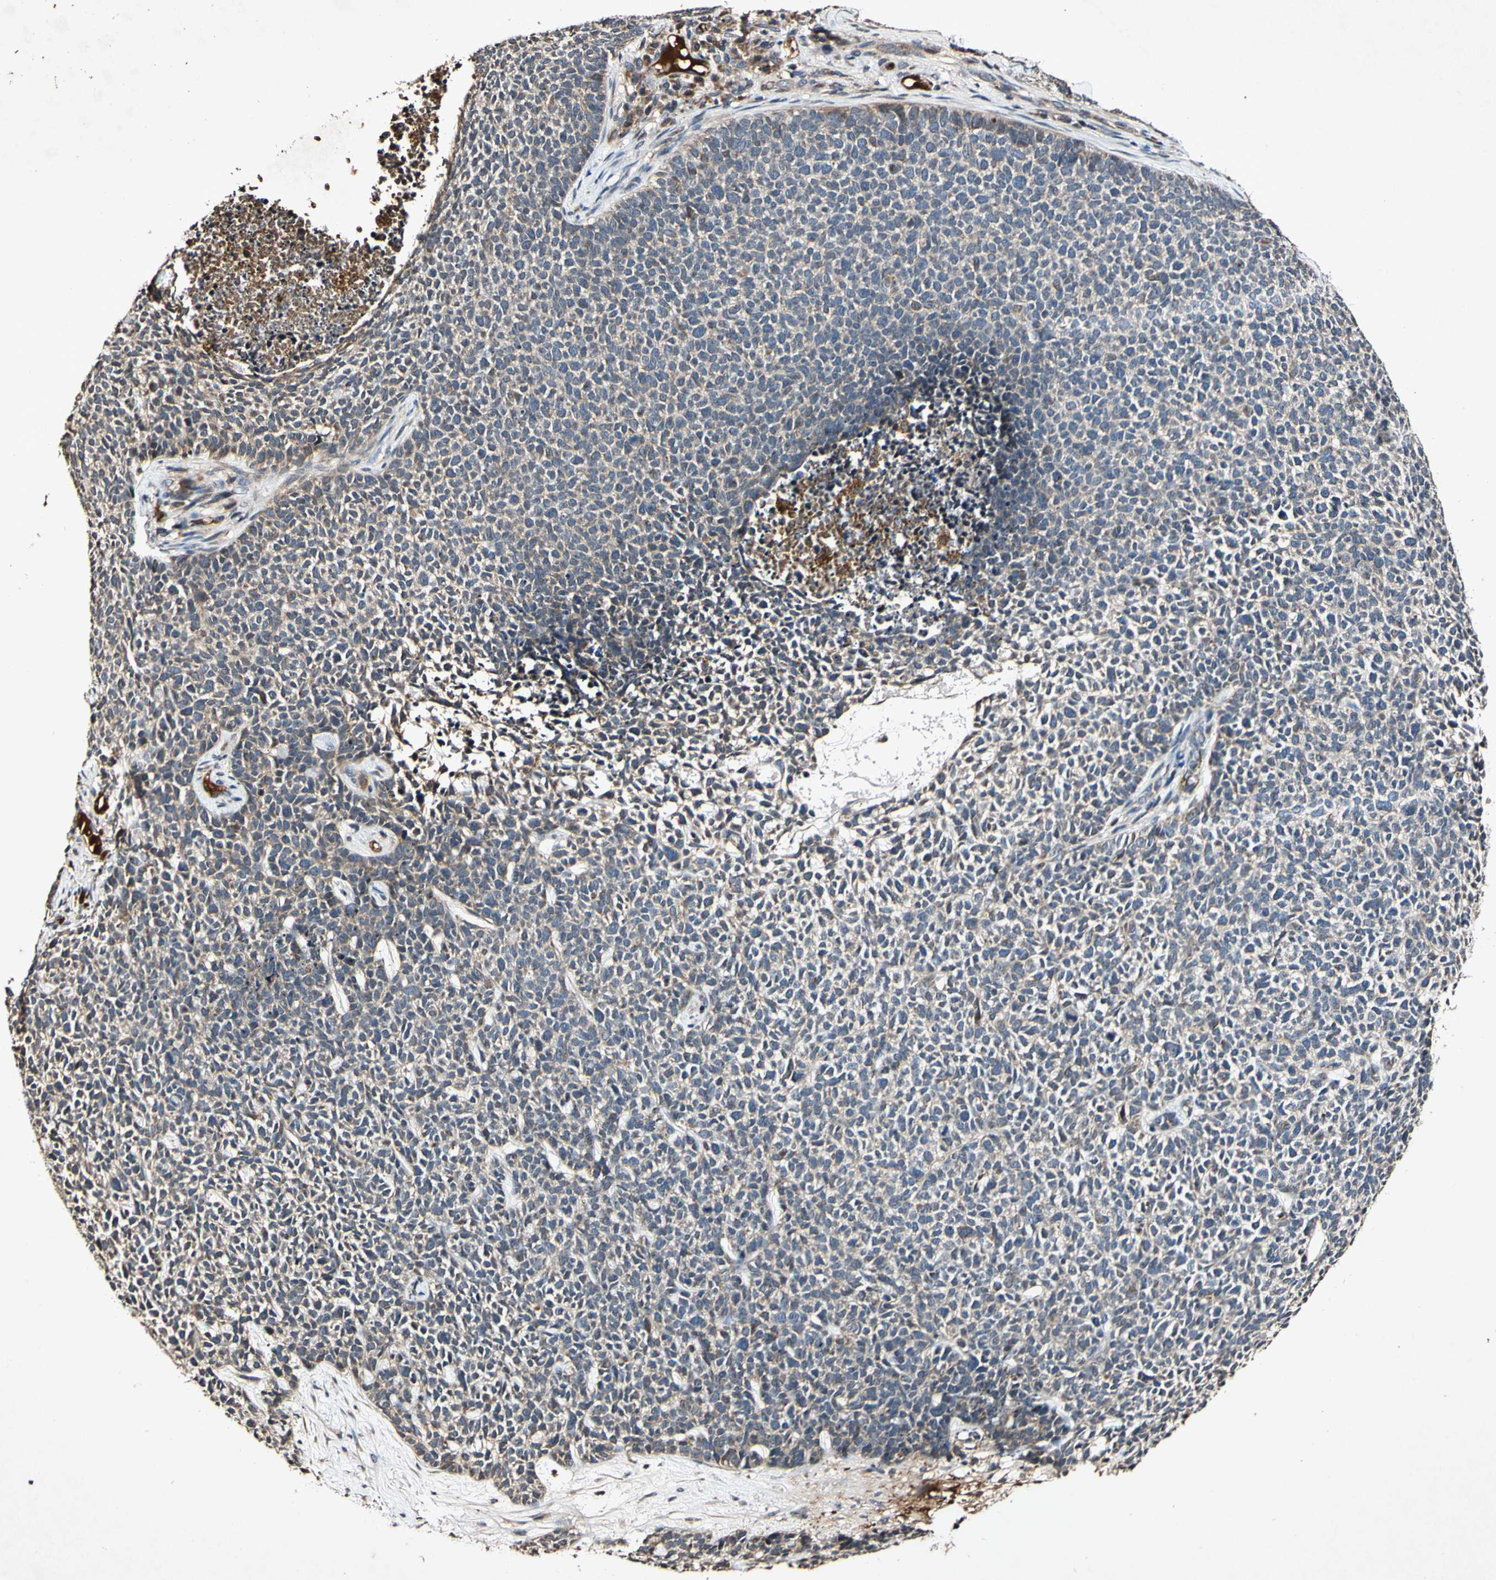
{"staining": {"intensity": "moderate", "quantity": "25%-75%", "location": "cytoplasmic/membranous"}, "tissue": "skin cancer", "cell_type": "Tumor cells", "image_type": "cancer", "snomed": [{"axis": "morphology", "description": "Basal cell carcinoma"}, {"axis": "topography", "description": "Skin"}], "caption": "Protein expression analysis of skin basal cell carcinoma exhibits moderate cytoplasmic/membranous expression in approximately 25%-75% of tumor cells. (DAB (3,3'-diaminobenzidine) IHC with brightfield microscopy, high magnification).", "gene": "PLAT", "patient": {"sex": "female", "age": 84}}